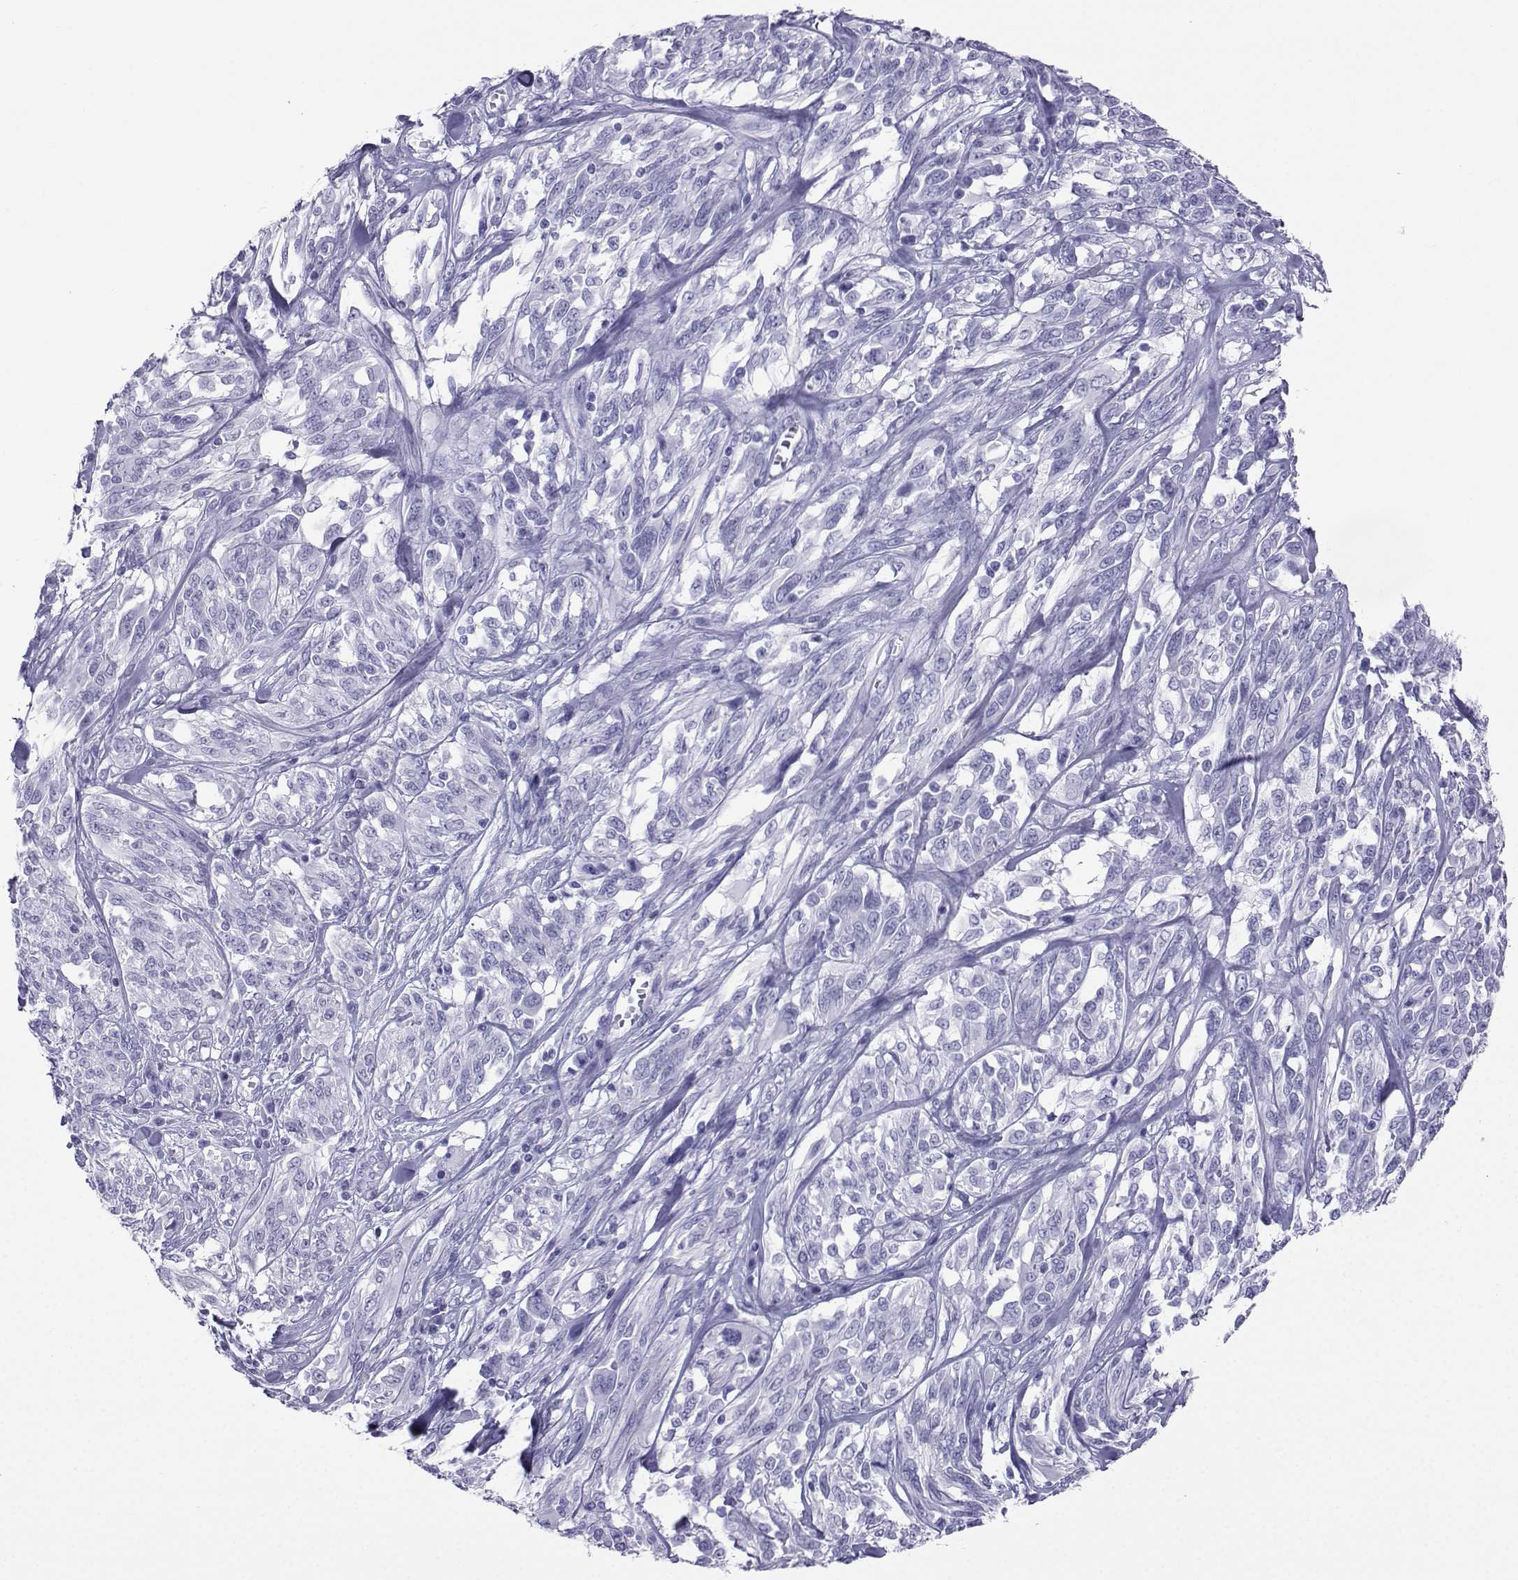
{"staining": {"intensity": "negative", "quantity": "none", "location": "none"}, "tissue": "melanoma", "cell_type": "Tumor cells", "image_type": "cancer", "snomed": [{"axis": "morphology", "description": "Malignant melanoma, NOS"}, {"axis": "topography", "description": "Skin"}], "caption": "The immunohistochemistry (IHC) micrograph has no significant positivity in tumor cells of malignant melanoma tissue.", "gene": "LORICRIN", "patient": {"sex": "female", "age": 91}}